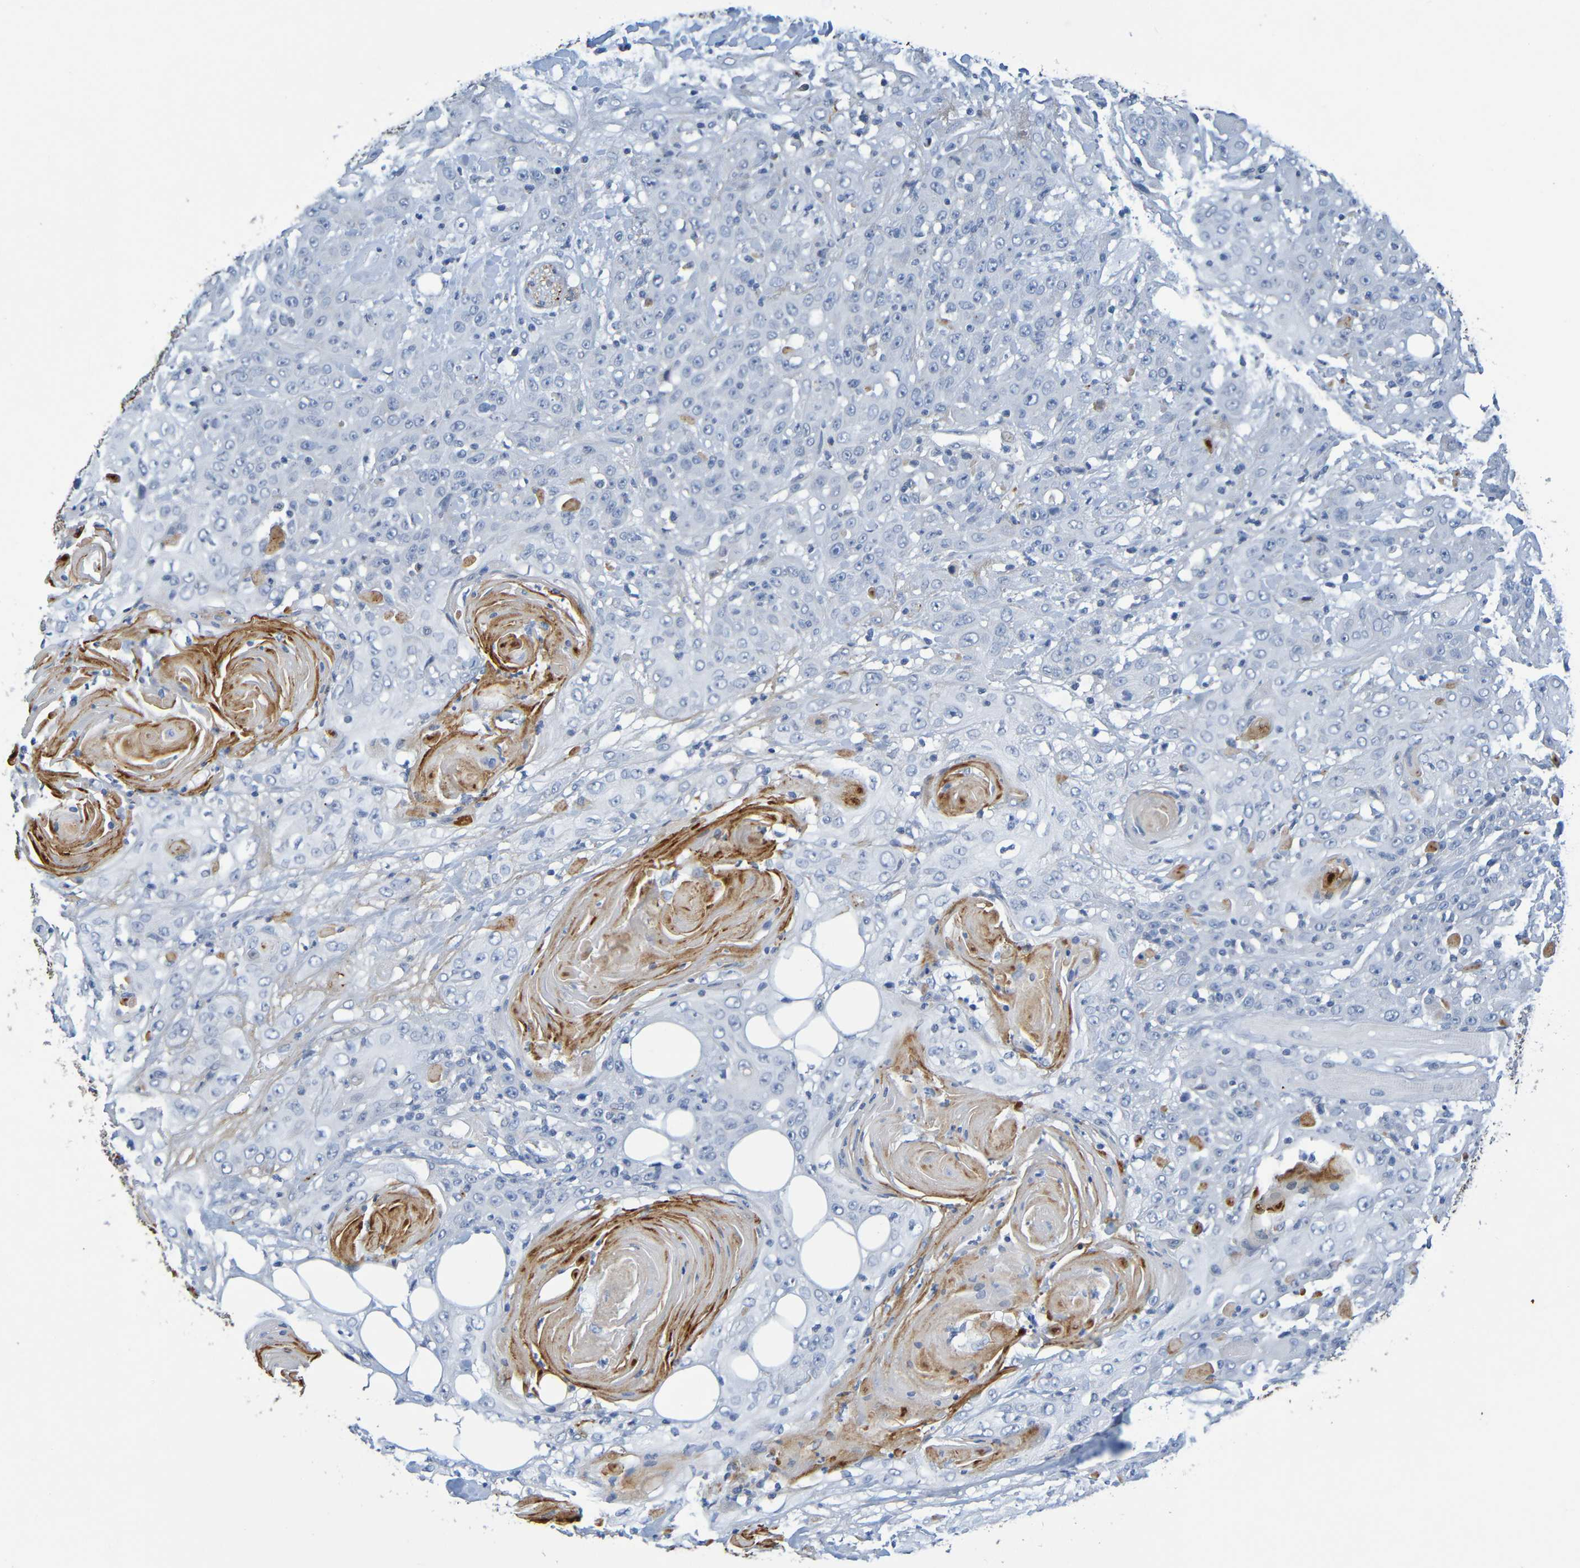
{"staining": {"intensity": "negative", "quantity": "none", "location": "none"}, "tissue": "head and neck cancer", "cell_type": "Tumor cells", "image_type": "cancer", "snomed": [{"axis": "morphology", "description": "Squamous cell carcinoma, NOS"}, {"axis": "topography", "description": "Head-Neck"}], "caption": "A histopathology image of human squamous cell carcinoma (head and neck) is negative for staining in tumor cells. (DAB (3,3'-diaminobenzidine) immunohistochemistry (IHC) with hematoxylin counter stain).", "gene": "IL10", "patient": {"sex": "female", "age": 84}}